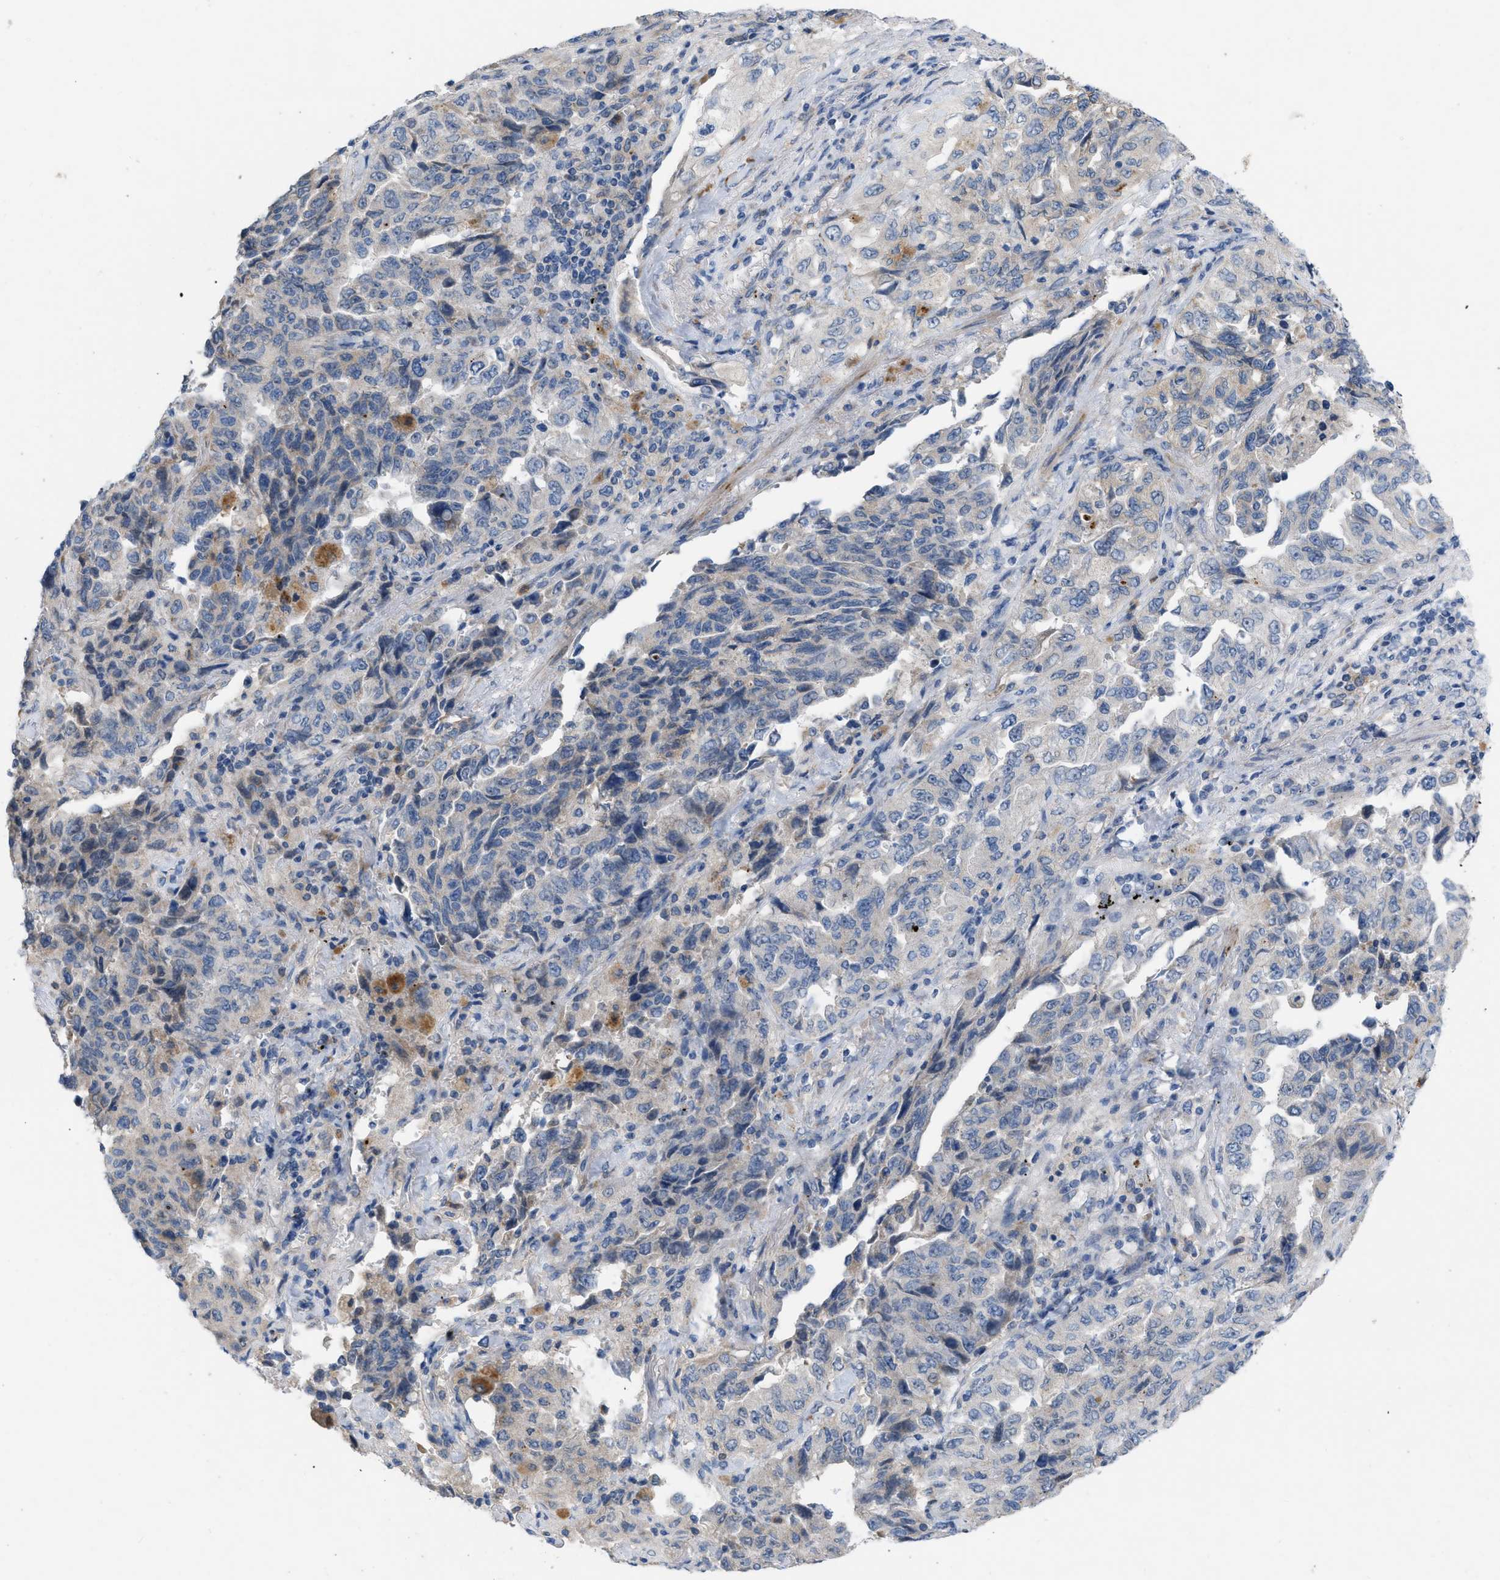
{"staining": {"intensity": "negative", "quantity": "none", "location": "none"}, "tissue": "lung cancer", "cell_type": "Tumor cells", "image_type": "cancer", "snomed": [{"axis": "morphology", "description": "Adenocarcinoma, NOS"}, {"axis": "topography", "description": "Lung"}], "caption": "The immunohistochemistry image has no significant staining in tumor cells of adenocarcinoma (lung) tissue. Nuclei are stained in blue.", "gene": "PLPPR5", "patient": {"sex": "female", "age": 51}}